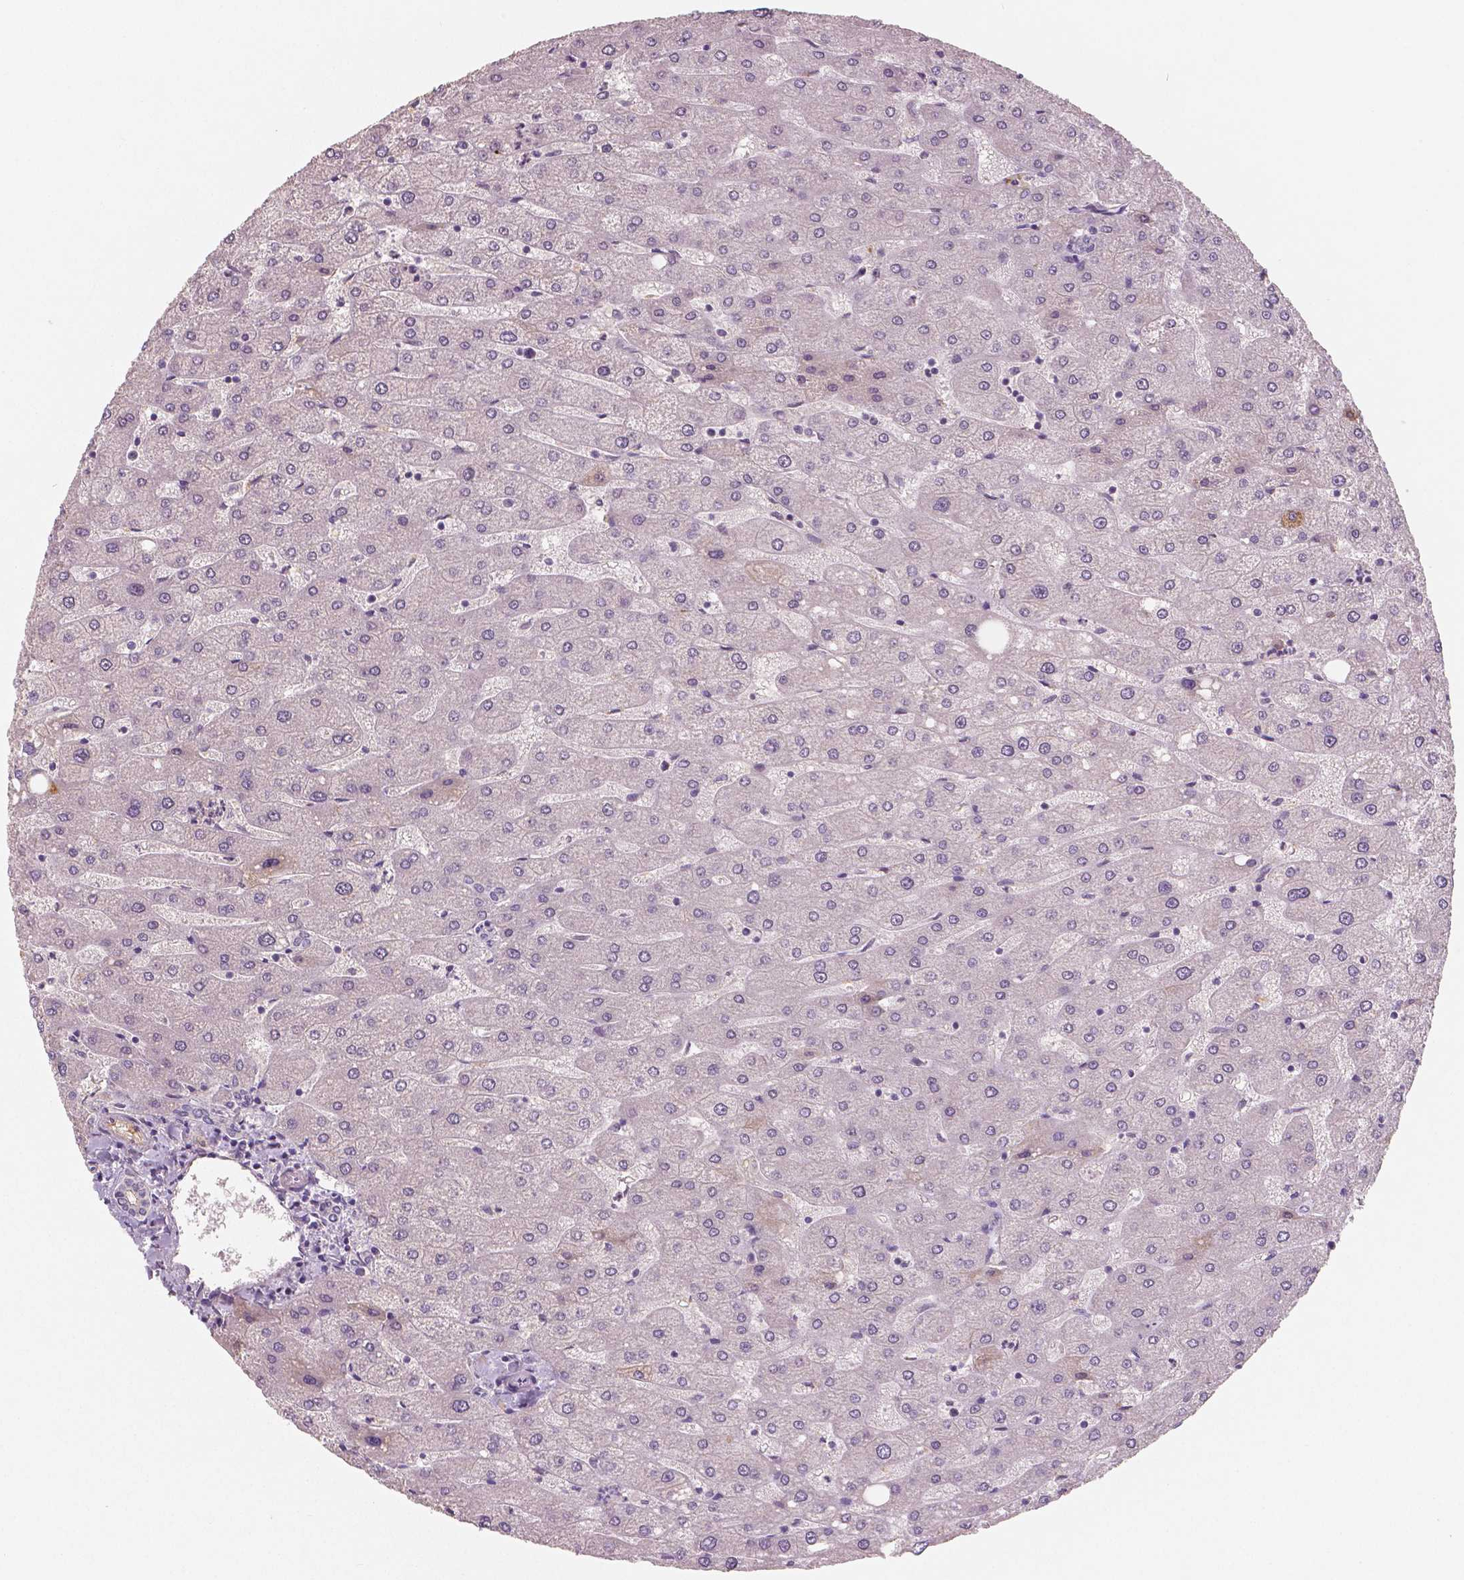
{"staining": {"intensity": "negative", "quantity": "none", "location": "none"}, "tissue": "liver", "cell_type": "Cholangiocytes", "image_type": "normal", "snomed": [{"axis": "morphology", "description": "Normal tissue, NOS"}, {"axis": "topography", "description": "Liver"}], "caption": "Liver stained for a protein using IHC demonstrates no expression cholangiocytes.", "gene": "APOA4", "patient": {"sex": "male", "age": 67}}